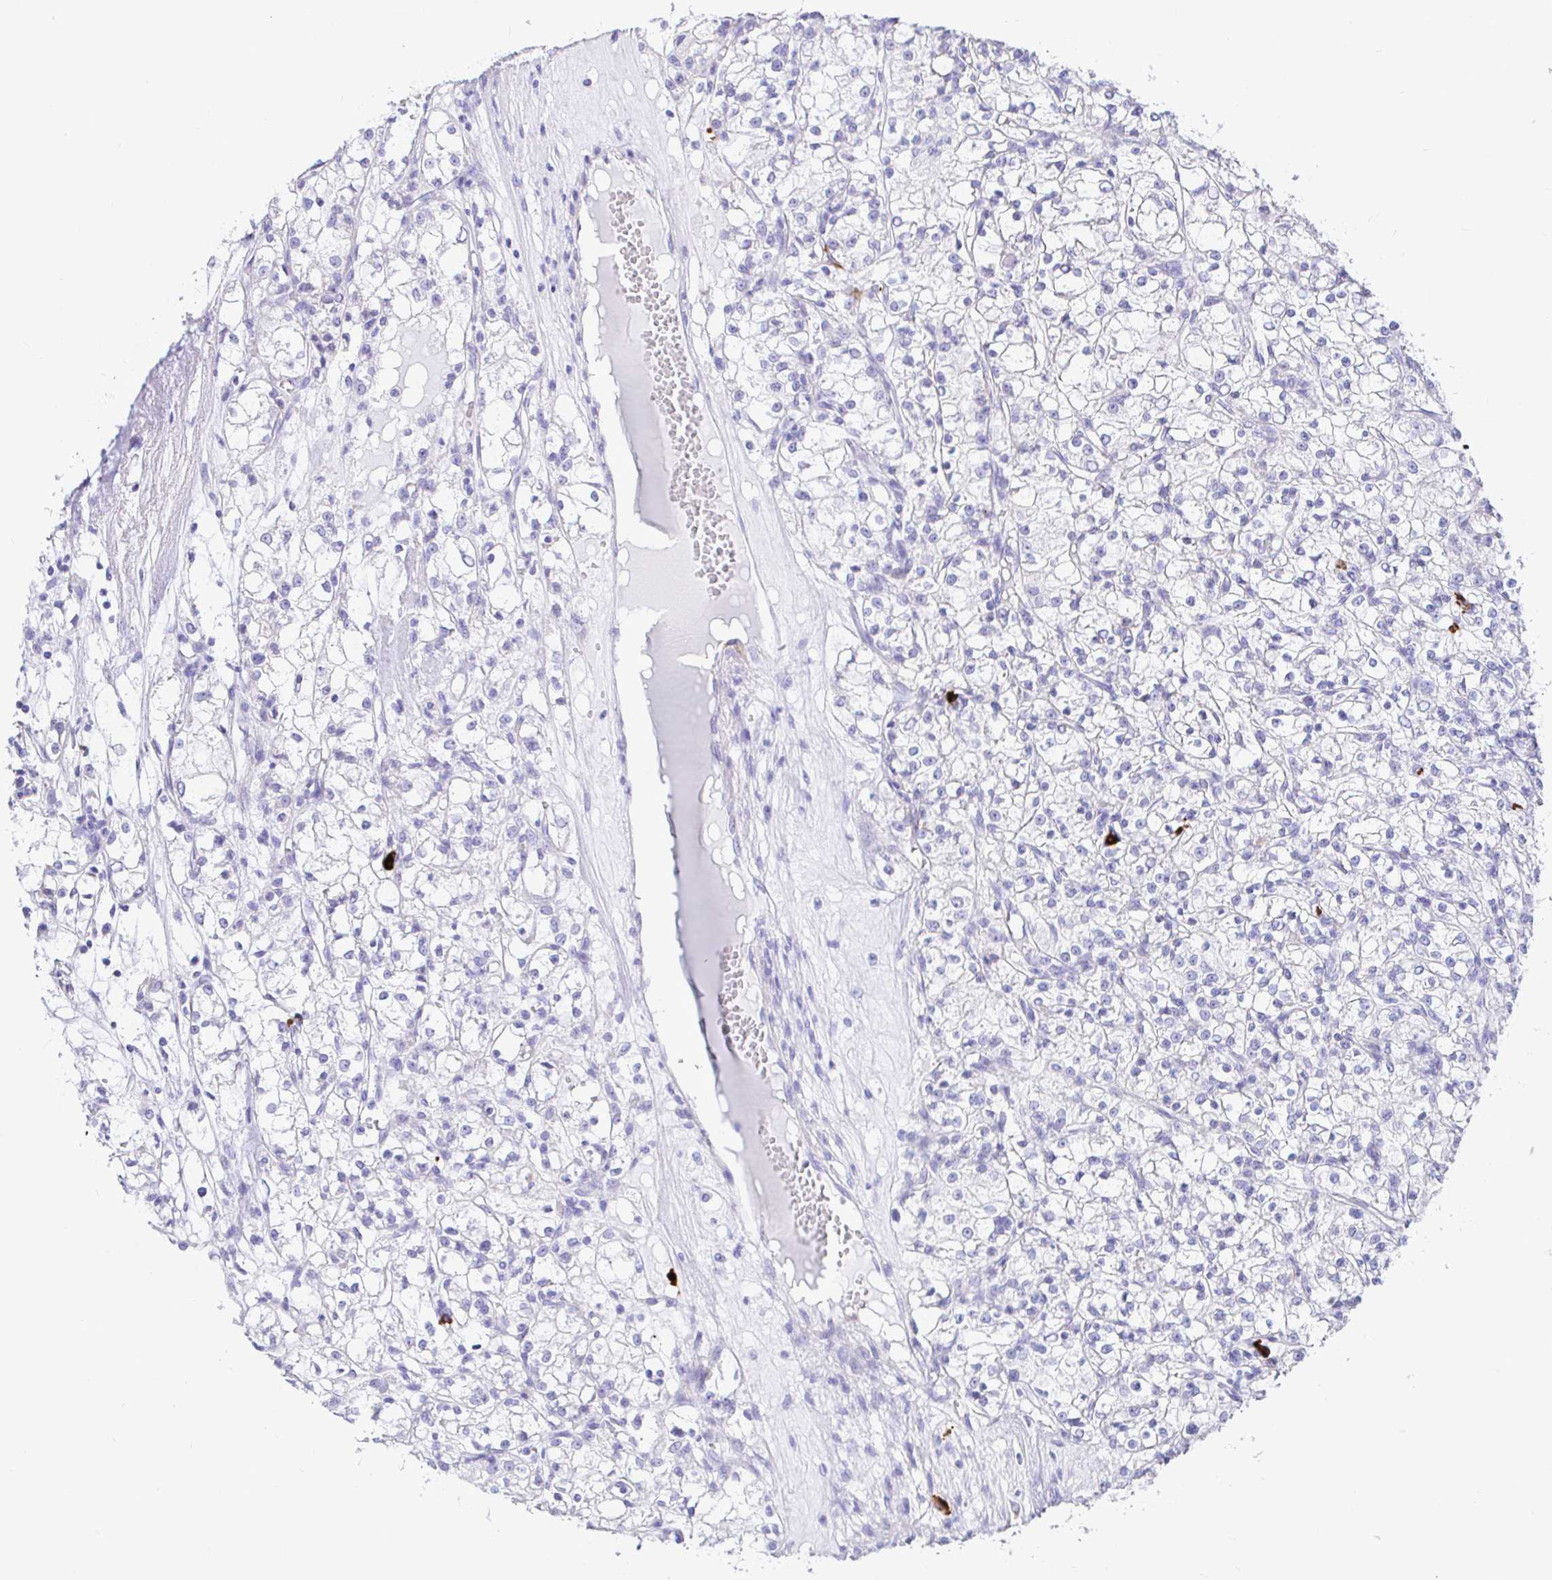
{"staining": {"intensity": "negative", "quantity": "none", "location": "none"}, "tissue": "renal cancer", "cell_type": "Tumor cells", "image_type": "cancer", "snomed": [{"axis": "morphology", "description": "Adenocarcinoma, NOS"}, {"axis": "topography", "description": "Kidney"}], "caption": "A high-resolution image shows IHC staining of renal cancer, which reveals no significant positivity in tumor cells.", "gene": "CCDC62", "patient": {"sex": "female", "age": 59}}